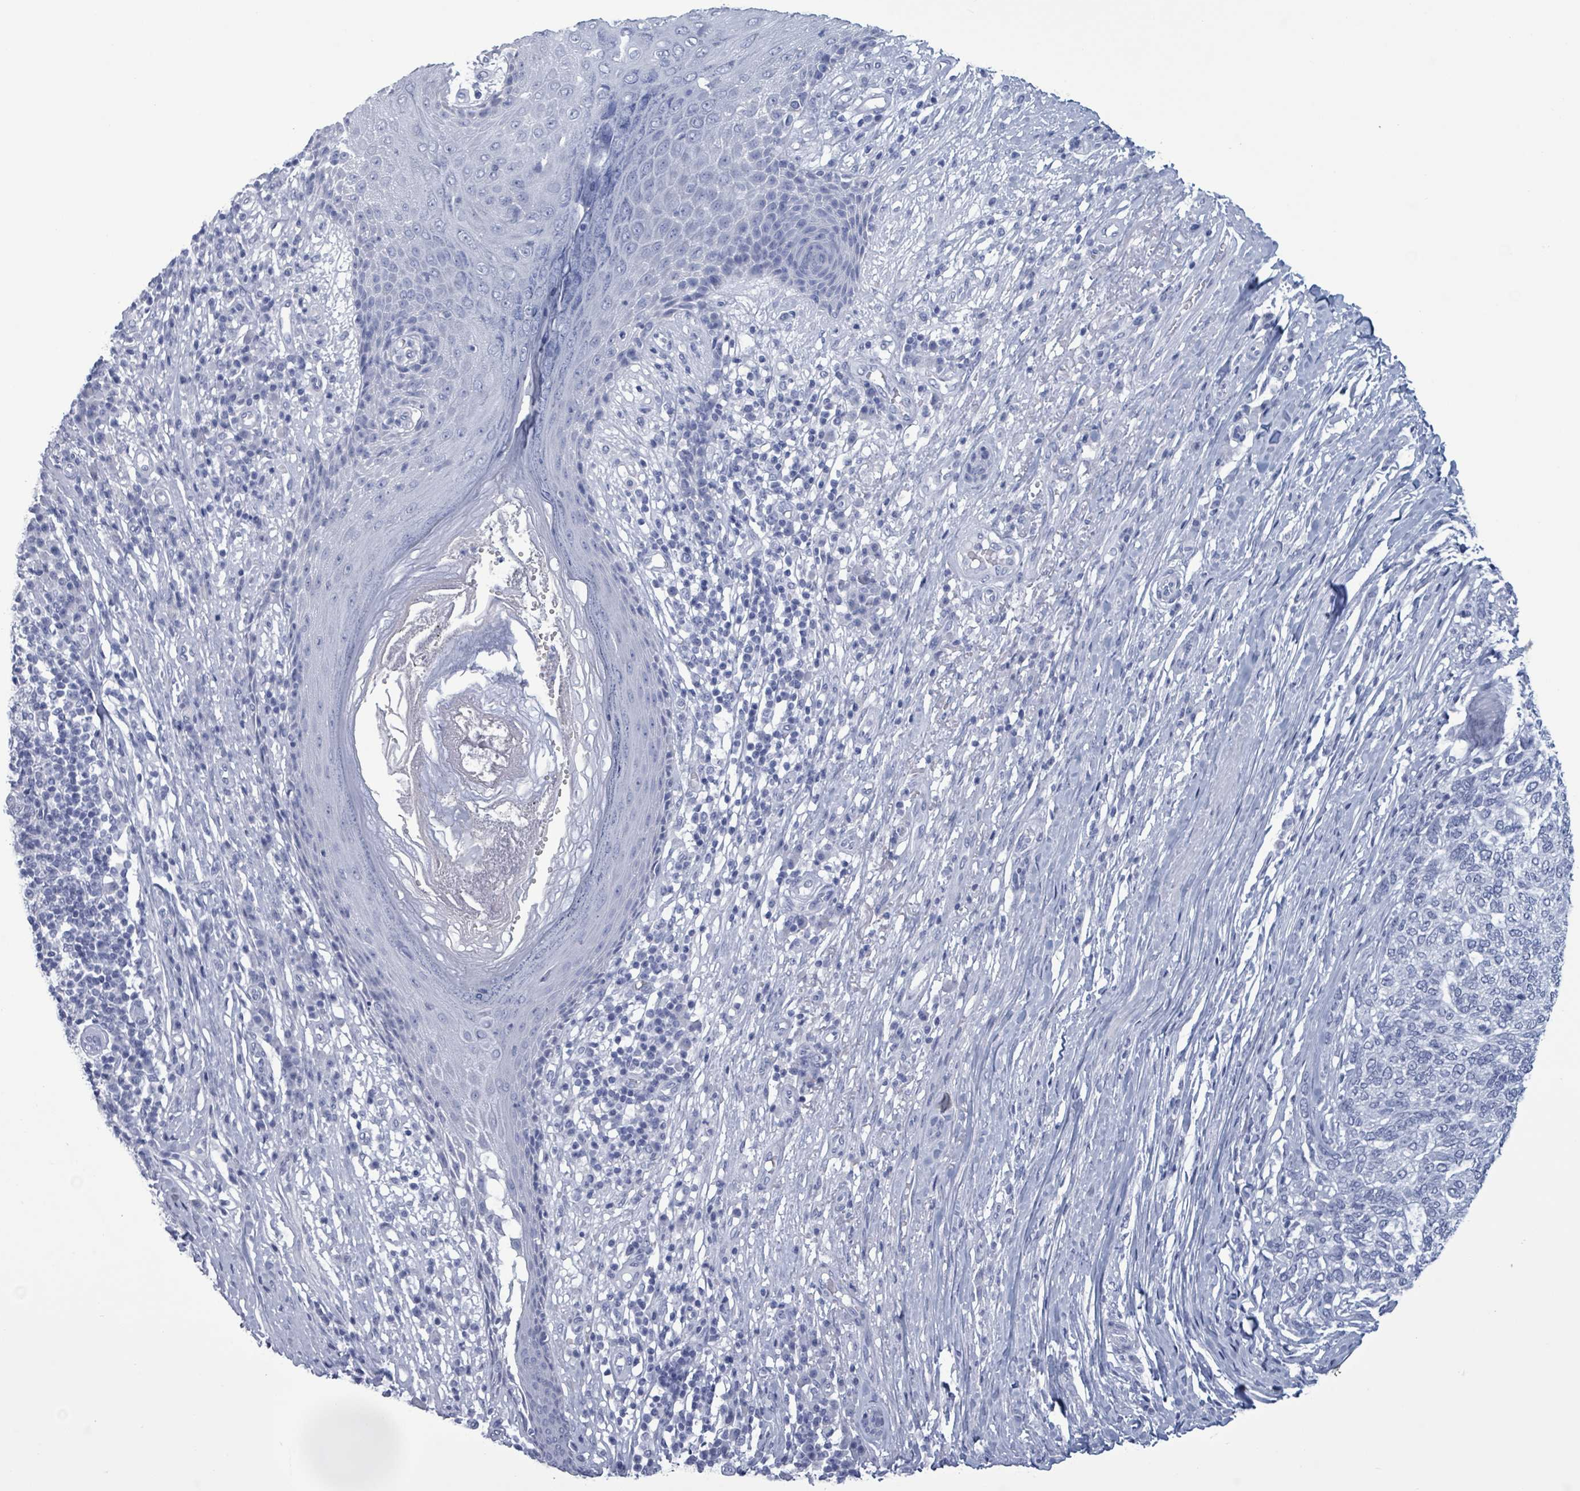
{"staining": {"intensity": "negative", "quantity": "none", "location": "none"}, "tissue": "skin cancer", "cell_type": "Tumor cells", "image_type": "cancer", "snomed": [{"axis": "morphology", "description": "Basal cell carcinoma"}, {"axis": "topography", "description": "Skin"}], "caption": "Basal cell carcinoma (skin) was stained to show a protein in brown. There is no significant positivity in tumor cells. (DAB (3,3'-diaminobenzidine) immunohistochemistry (IHC) visualized using brightfield microscopy, high magnification).", "gene": "NKX2-1", "patient": {"sex": "female", "age": 65}}